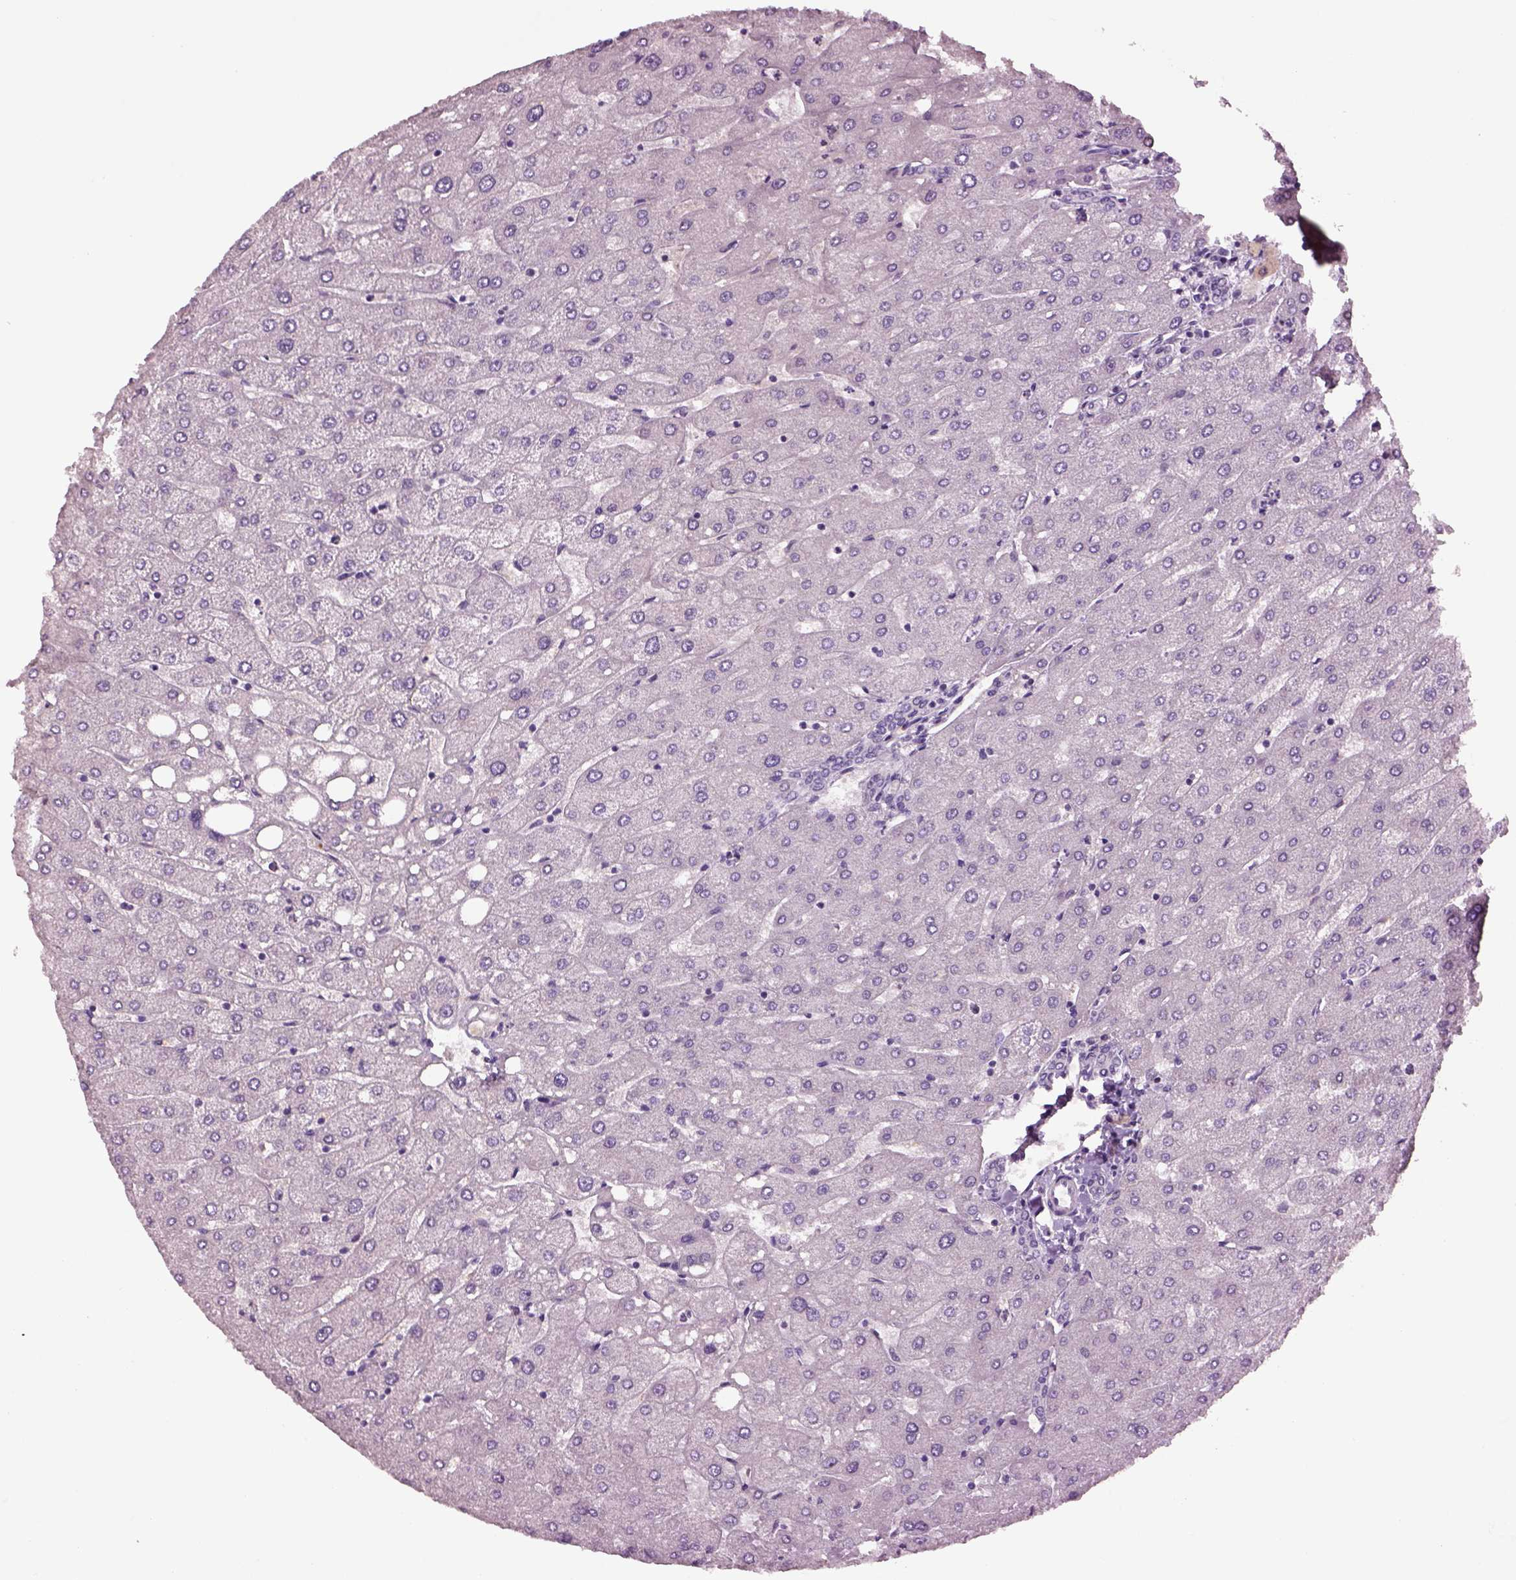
{"staining": {"intensity": "negative", "quantity": "none", "location": "none"}, "tissue": "liver", "cell_type": "Cholangiocytes", "image_type": "normal", "snomed": [{"axis": "morphology", "description": "Normal tissue, NOS"}, {"axis": "topography", "description": "Liver"}], "caption": "IHC image of benign human liver stained for a protein (brown), which exhibits no expression in cholangiocytes.", "gene": "CLPSL1", "patient": {"sex": "male", "age": 67}}